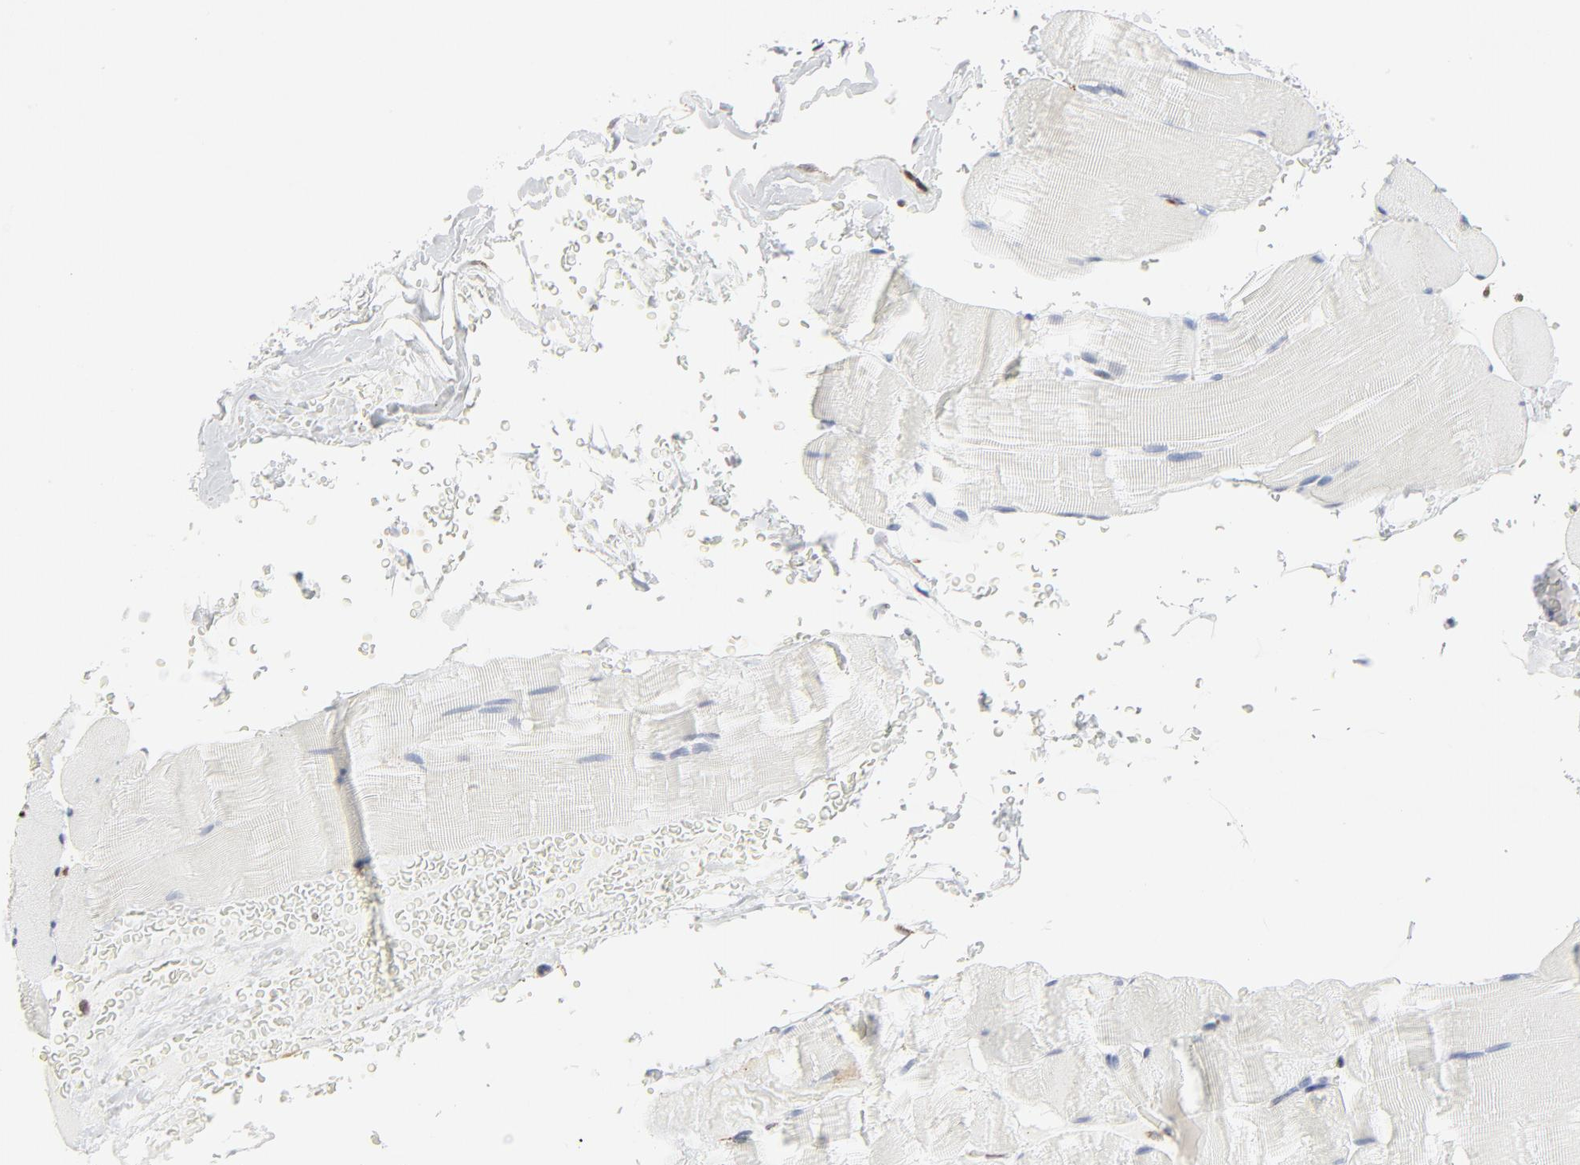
{"staining": {"intensity": "negative", "quantity": "none", "location": "none"}, "tissue": "skeletal muscle", "cell_type": "Myocytes", "image_type": "normal", "snomed": [{"axis": "morphology", "description": "Normal tissue, NOS"}, {"axis": "topography", "description": "Skeletal muscle"}], "caption": "Protein analysis of benign skeletal muscle reveals no significant staining in myocytes.", "gene": "LRP6", "patient": {"sex": "male", "age": 62}}